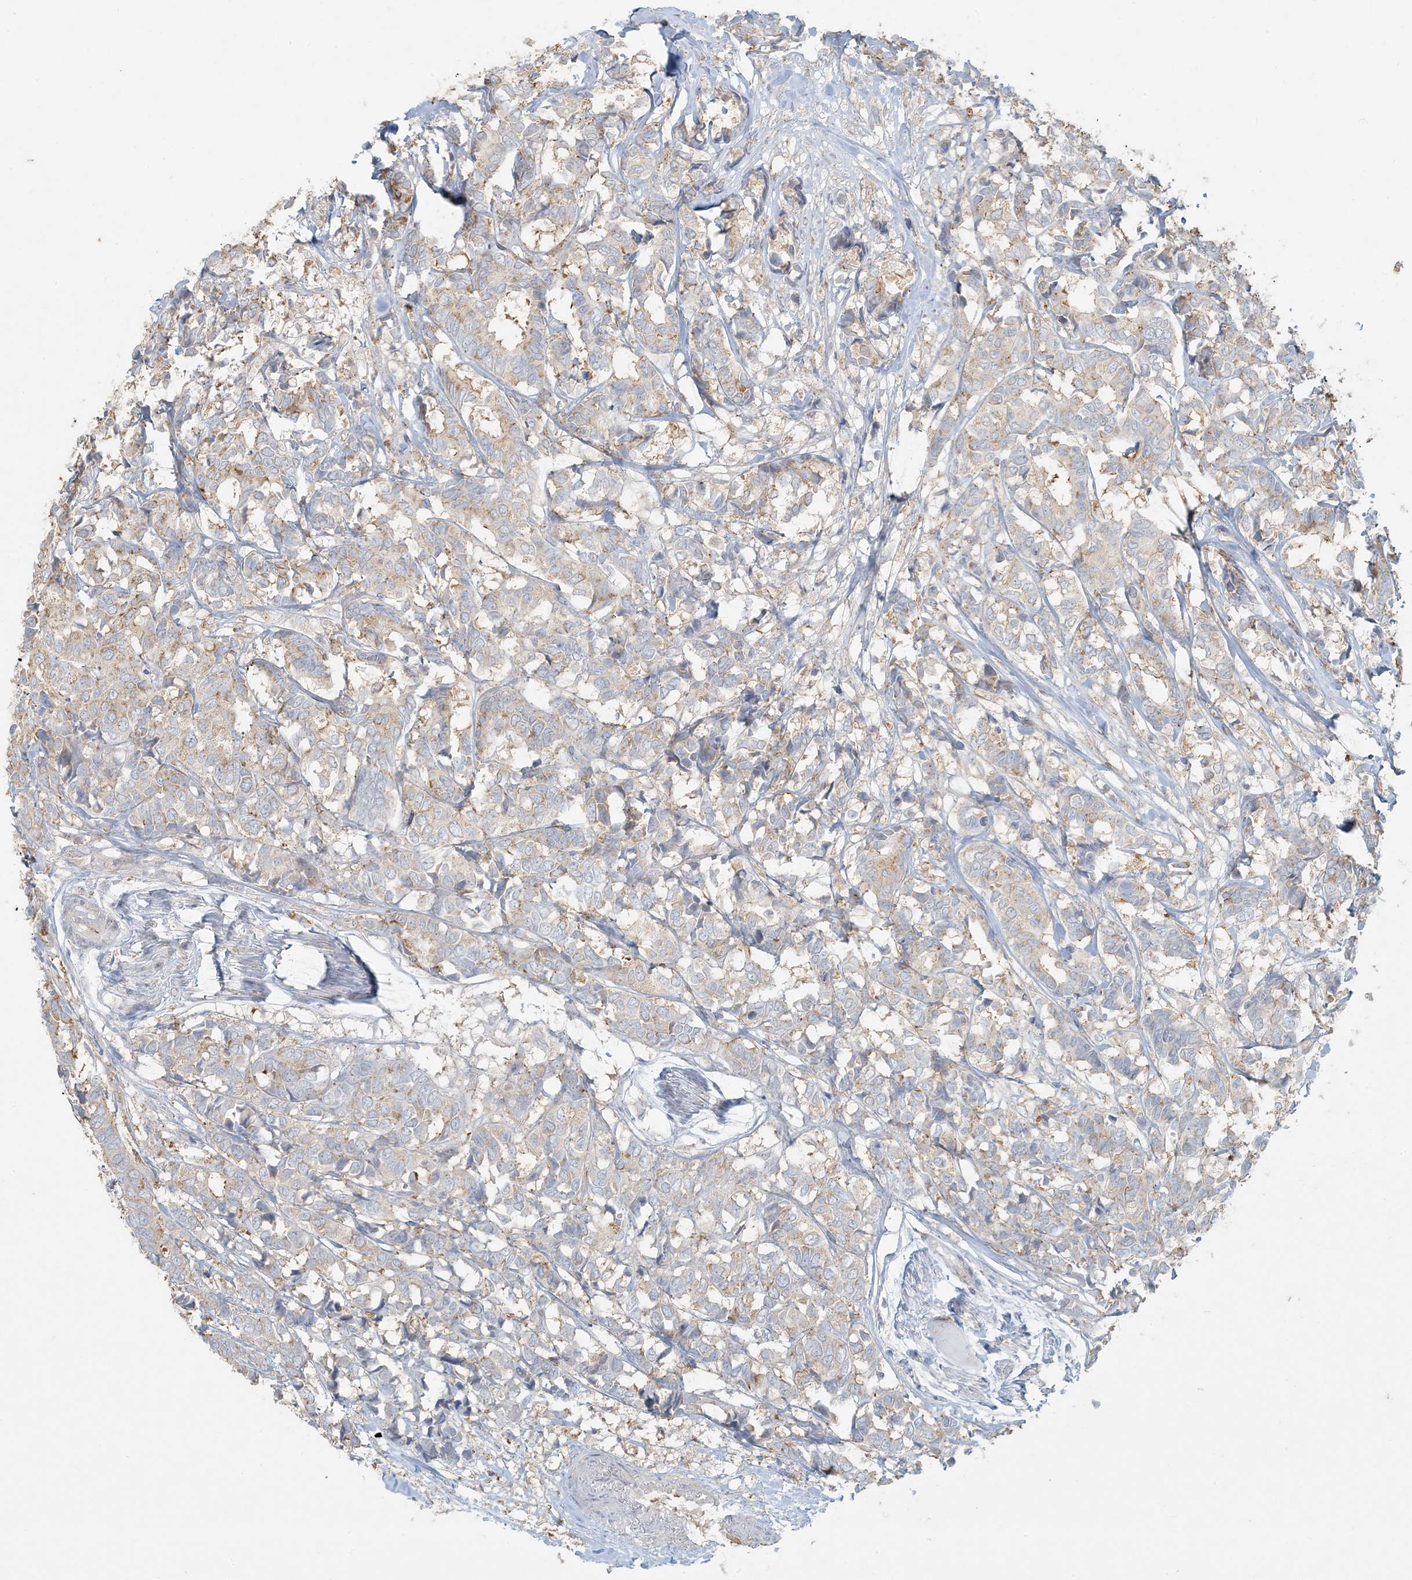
{"staining": {"intensity": "weak", "quantity": "<25%", "location": "cytoplasmic/membranous"}, "tissue": "breast cancer", "cell_type": "Tumor cells", "image_type": "cancer", "snomed": [{"axis": "morphology", "description": "Duct carcinoma"}, {"axis": "topography", "description": "Breast"}], "caption": "The photomicrograph reveals no staining of tumor cells in breast cancer.", "gene": "HACL1", "patient": {"sex": "female", "age": 87}}